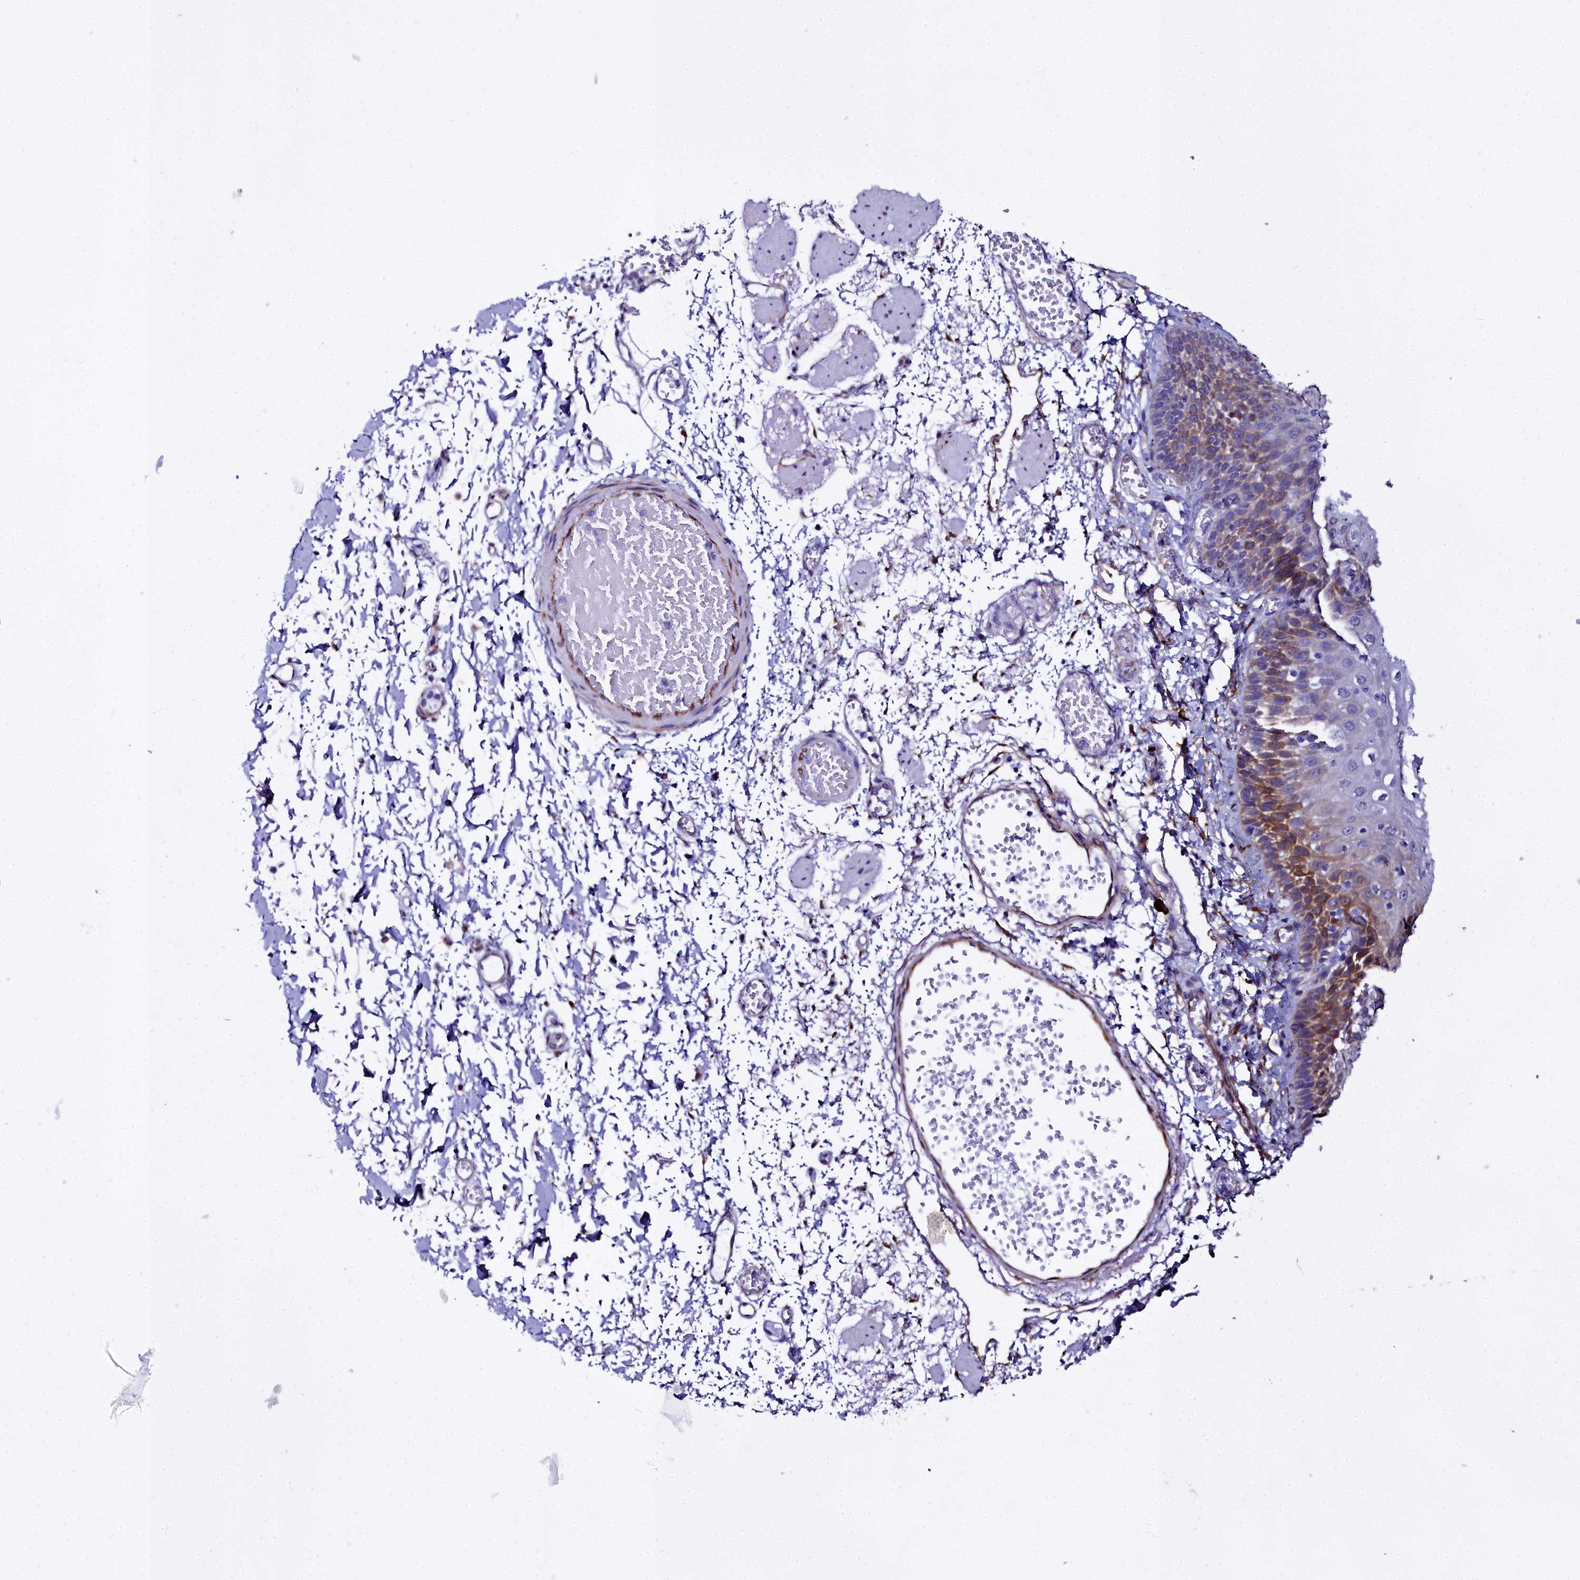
{"staining": {"intensity": "moderate", "quantity": "<25%", "location": "cytoplasmic/membranous"}, "tissue": "esophagus", "cell_type": "Squamous epithelial cells", "image_type": "normal", "snomed": [{"axis": "morphology", "description": "Normal tissue, NOS"}, {"axis": "topography", "description": "Esophagus"}], "caption": "High-magnification brightfield microscopy of benign esophagus stained with DAB (brown) and counterstained with hematoxylin (blue). squamous epithelial cells exhibit moderate cytoplasmic/membranous staining is appreciated in about<25% of cells.", "gene": "TXNDC5", "patient": {"sex": "male", "age": 81}}